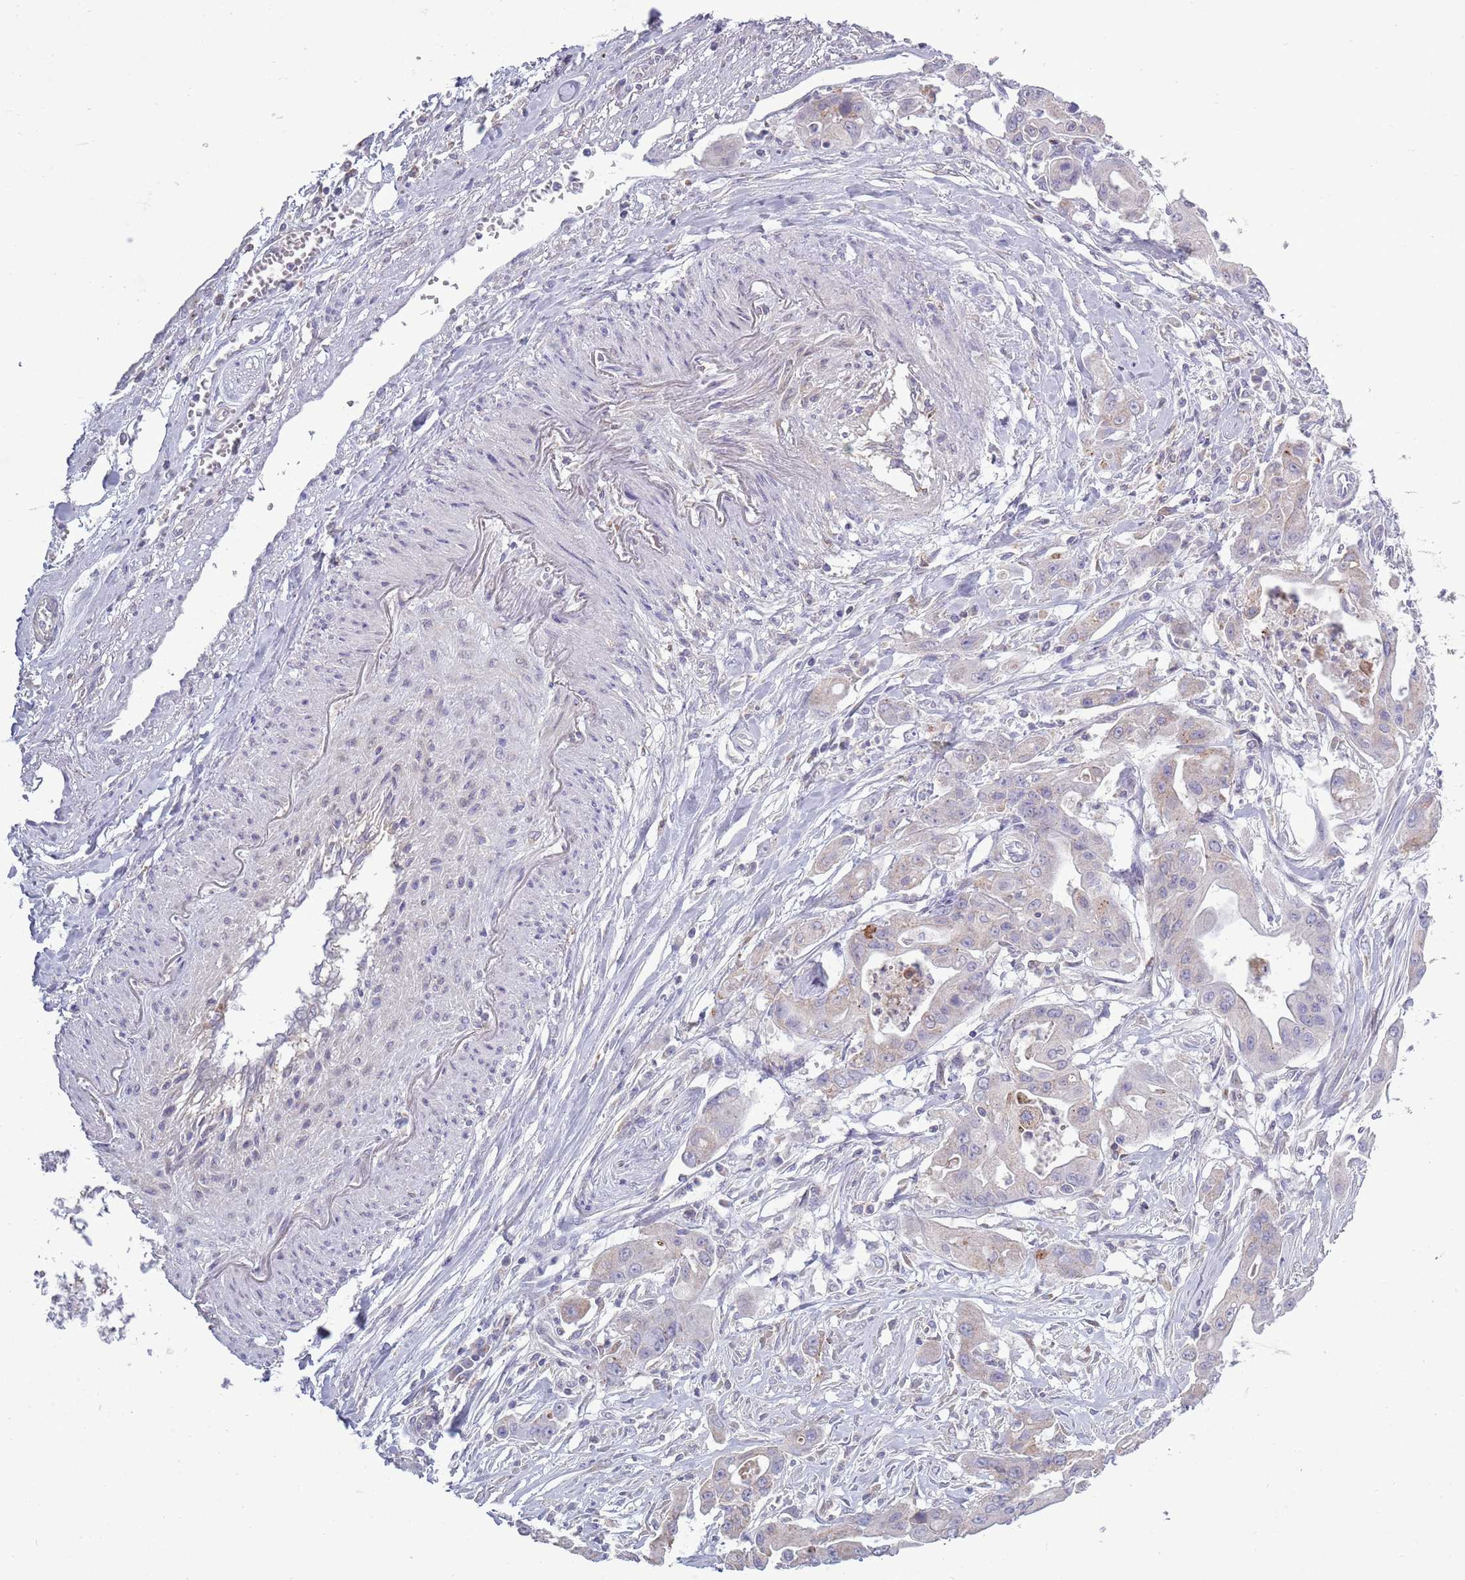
{"staining": {"intensity": "negative", "quantity": "none", "location": "none"}, "tissue": "ovarian cancer", "cell_type": "Tumor cells", "image_type": "cancer", "snomed": [{"axis": "morphology", "description": "Cystadenocarcinoma, mucinous, NOS"}, {"axis": "topography", "description": "Ovary"}], "caption": "IHC of ovarian cancer (mucinous cystadenocarcinoma) displays no expression in tumor cells.", "gene": "ACSBG1", "patient": {"sex": "female", "age": 70}}